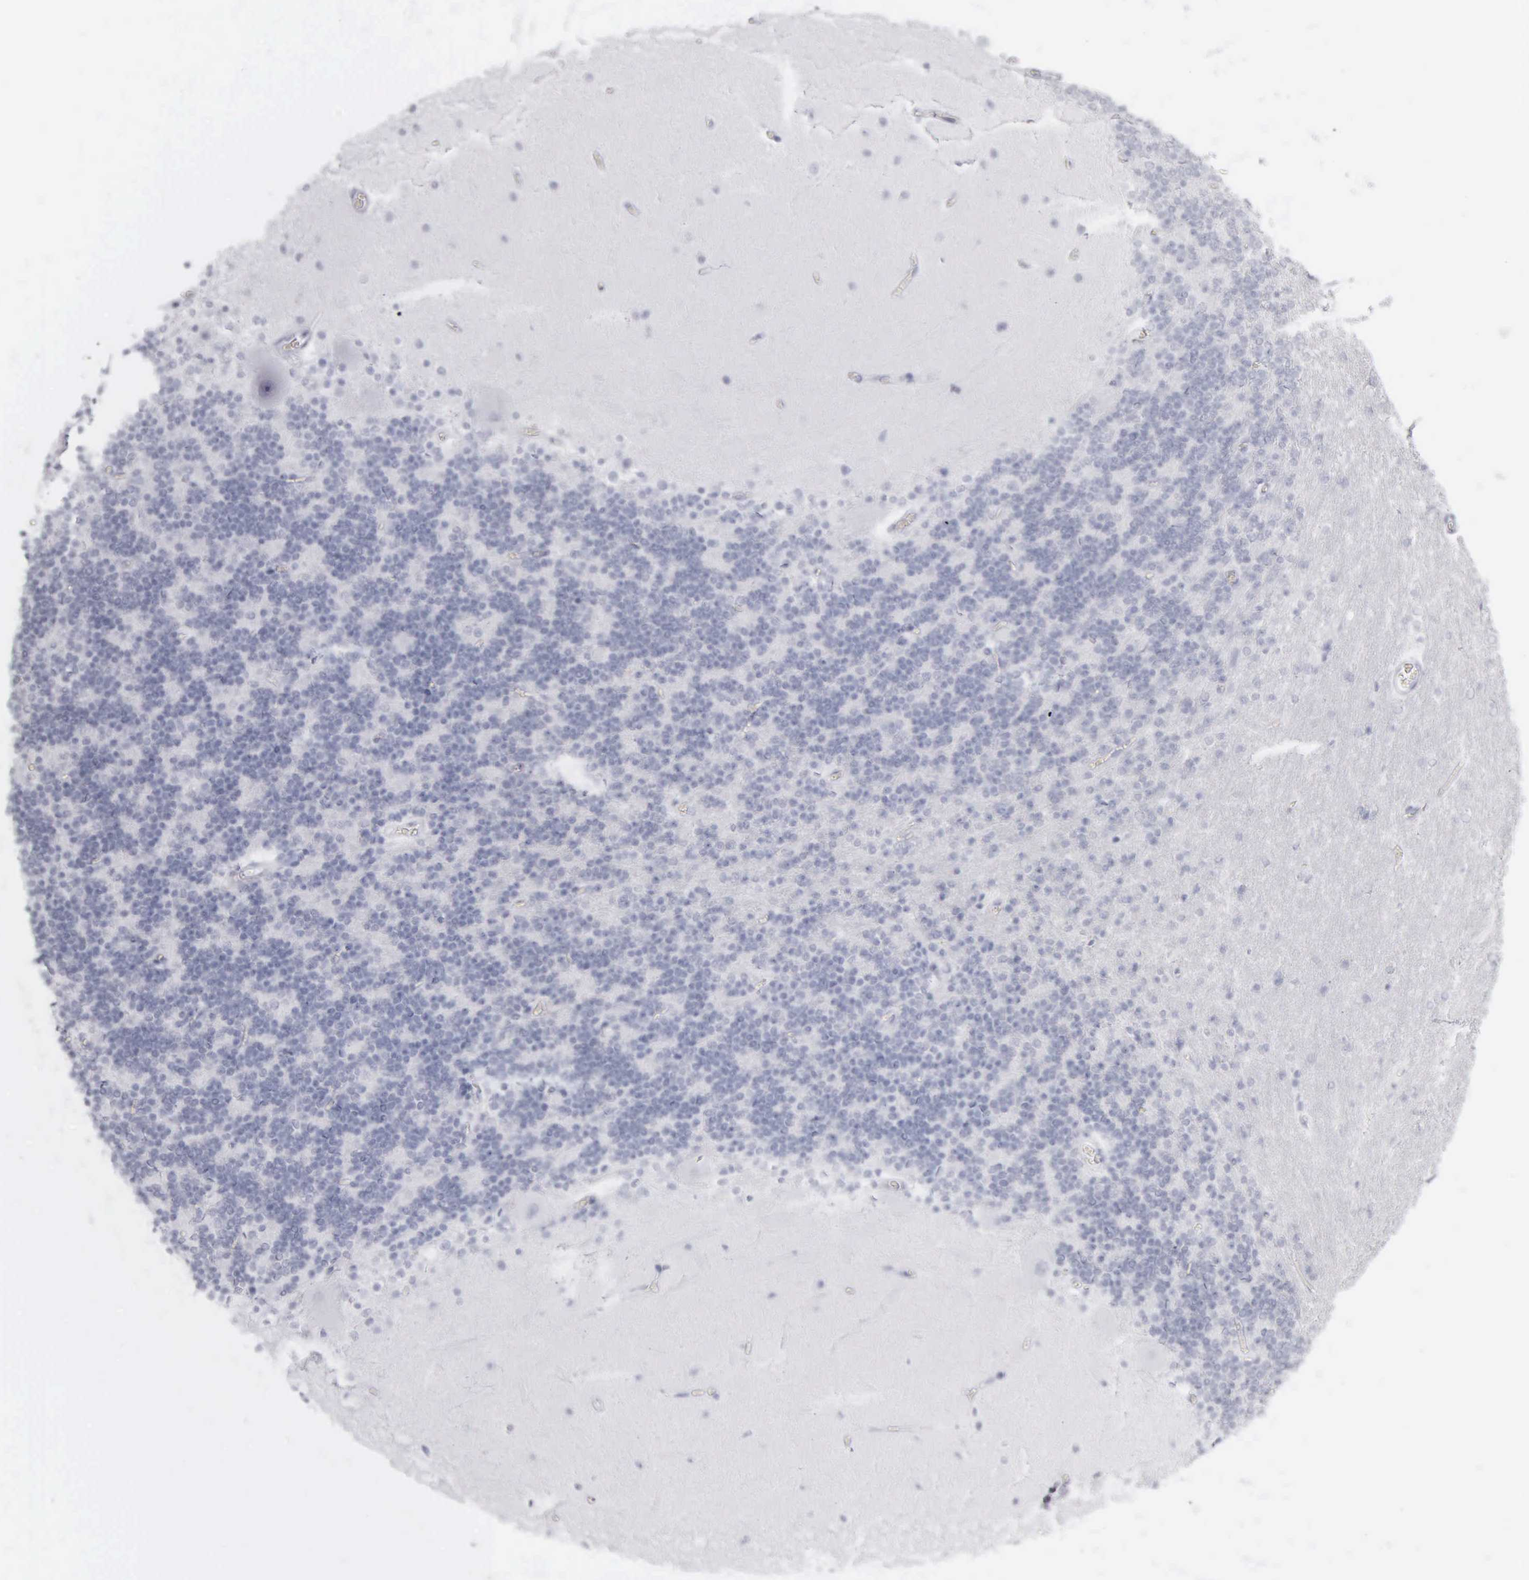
{"staining": {"intensity": "negative", "quantity": "none", "location": "none"}, "tissue": "cerebellum", "cell_type": "Cells in granular layer", "image_type": "normal", "snomed": [{"axis": "morphology", "description": "Normal tissue, NOS"}, {"axis": "topography", "description": "Cerebellum"}], "caption": "DAB (3,3'-diaminobenzidine) immunohistochemical staining of unremarkable cerebellum shows no significant expression in cells in granular layer.", "gene": "KRT20", "patient": {"sex": "female", "age": 54}}